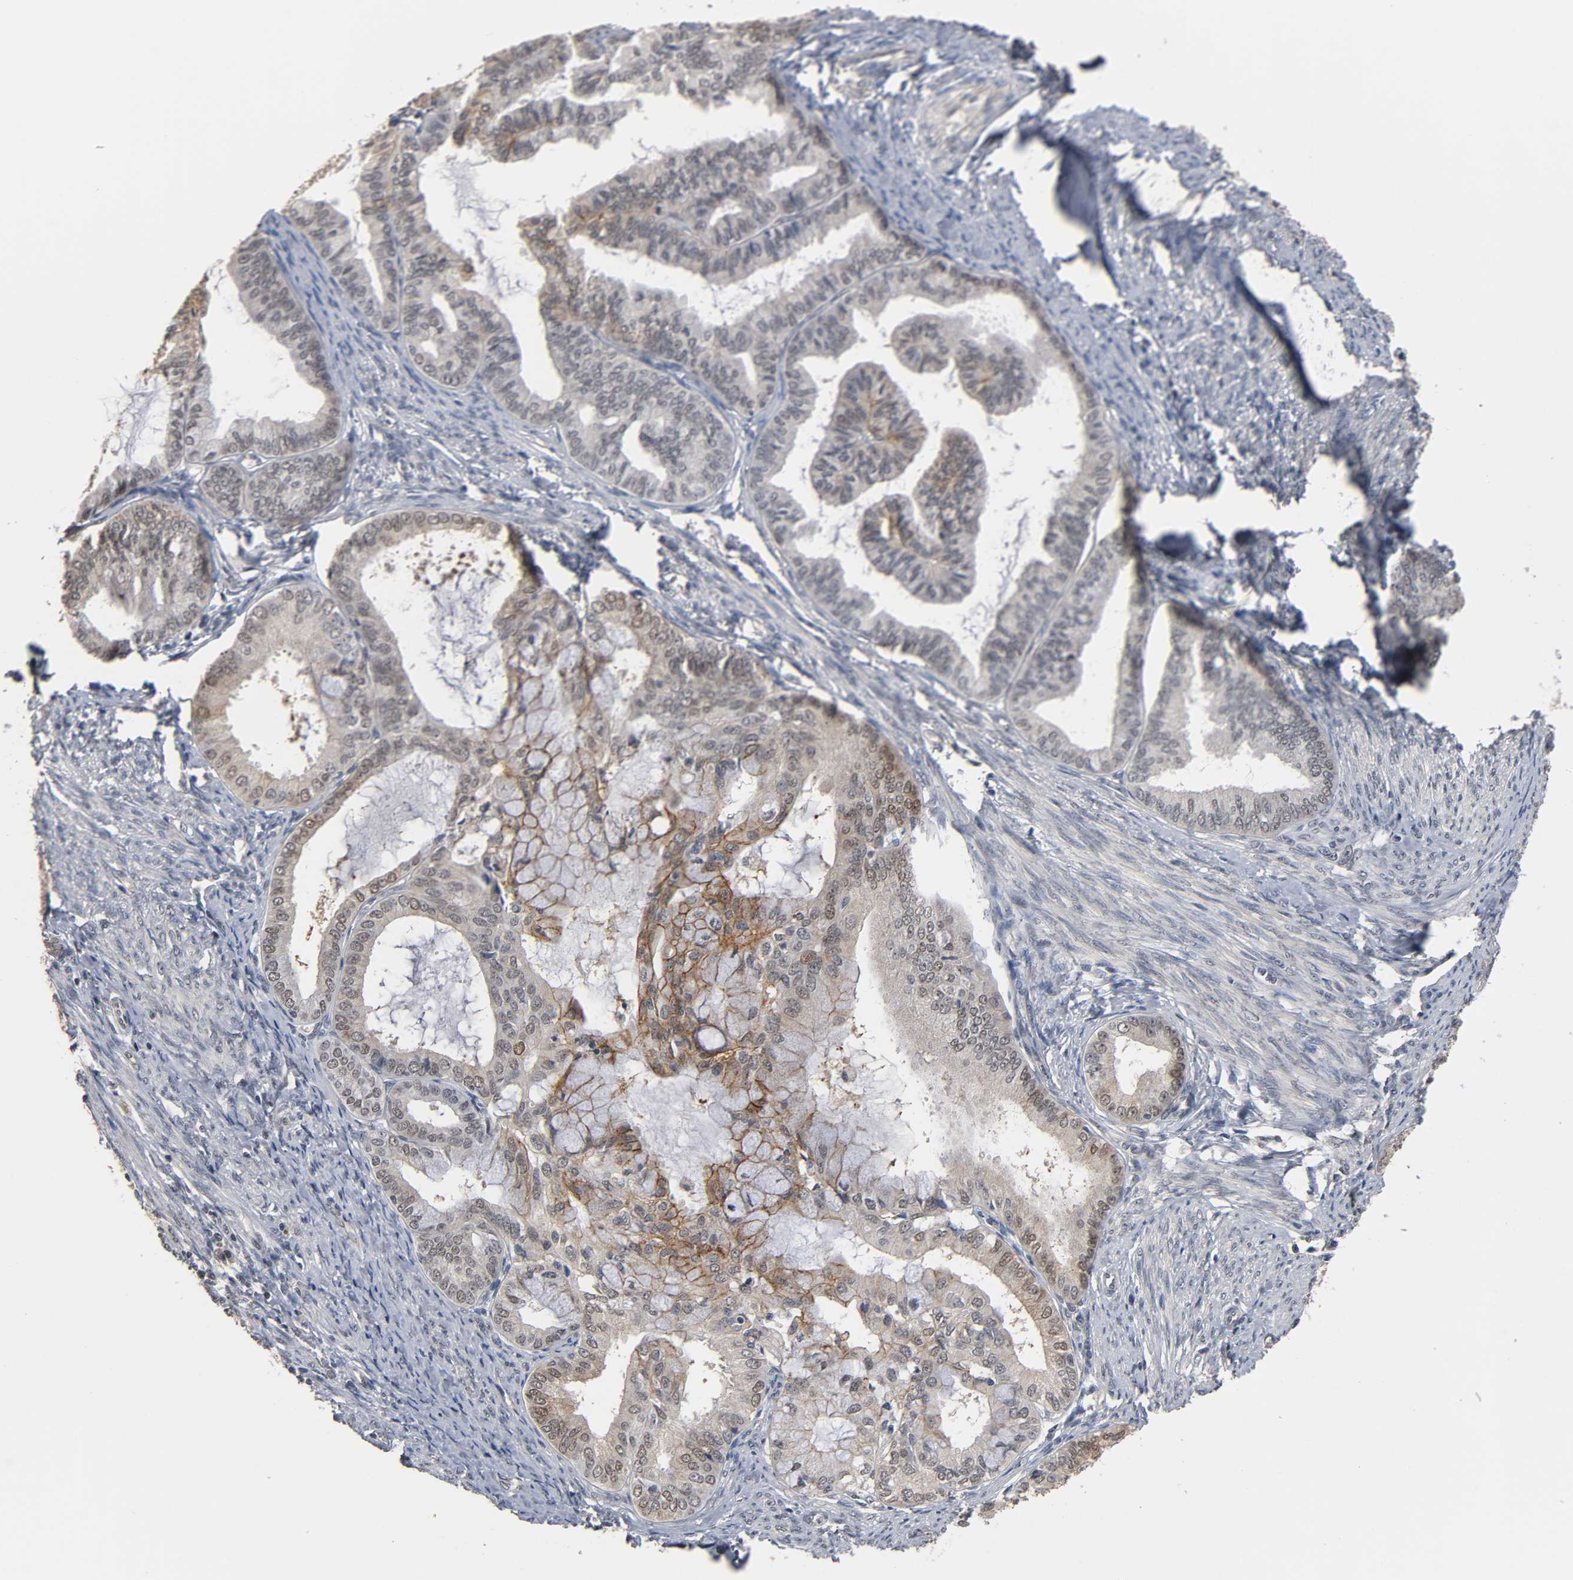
{"staining": {"intensity": "strong", "quantity": "<25%", "location": "cytoplasmic/membranous"}, "tissue": "endometrial cancer", "cell_type": "Tumor cells", "image_type": "cancer", "snomed": [{"axis": "morphology", "description": "Adenocarcinoma, NOS"}, {"axis": "topography", "description": "Endometrium"}], "caption": "Brown immunohistochemical staining in human adenocarcinoma (endometrial) demonstrates strong cytoplasmic/membranous positivity in about <25% of tumor cells. Immunohistochemistry (ihc) stains the protein of interest in brown and the nuclei are stained blue.", "gene": "HTR1E", "patient": {"sex": "female", "age": 86}}